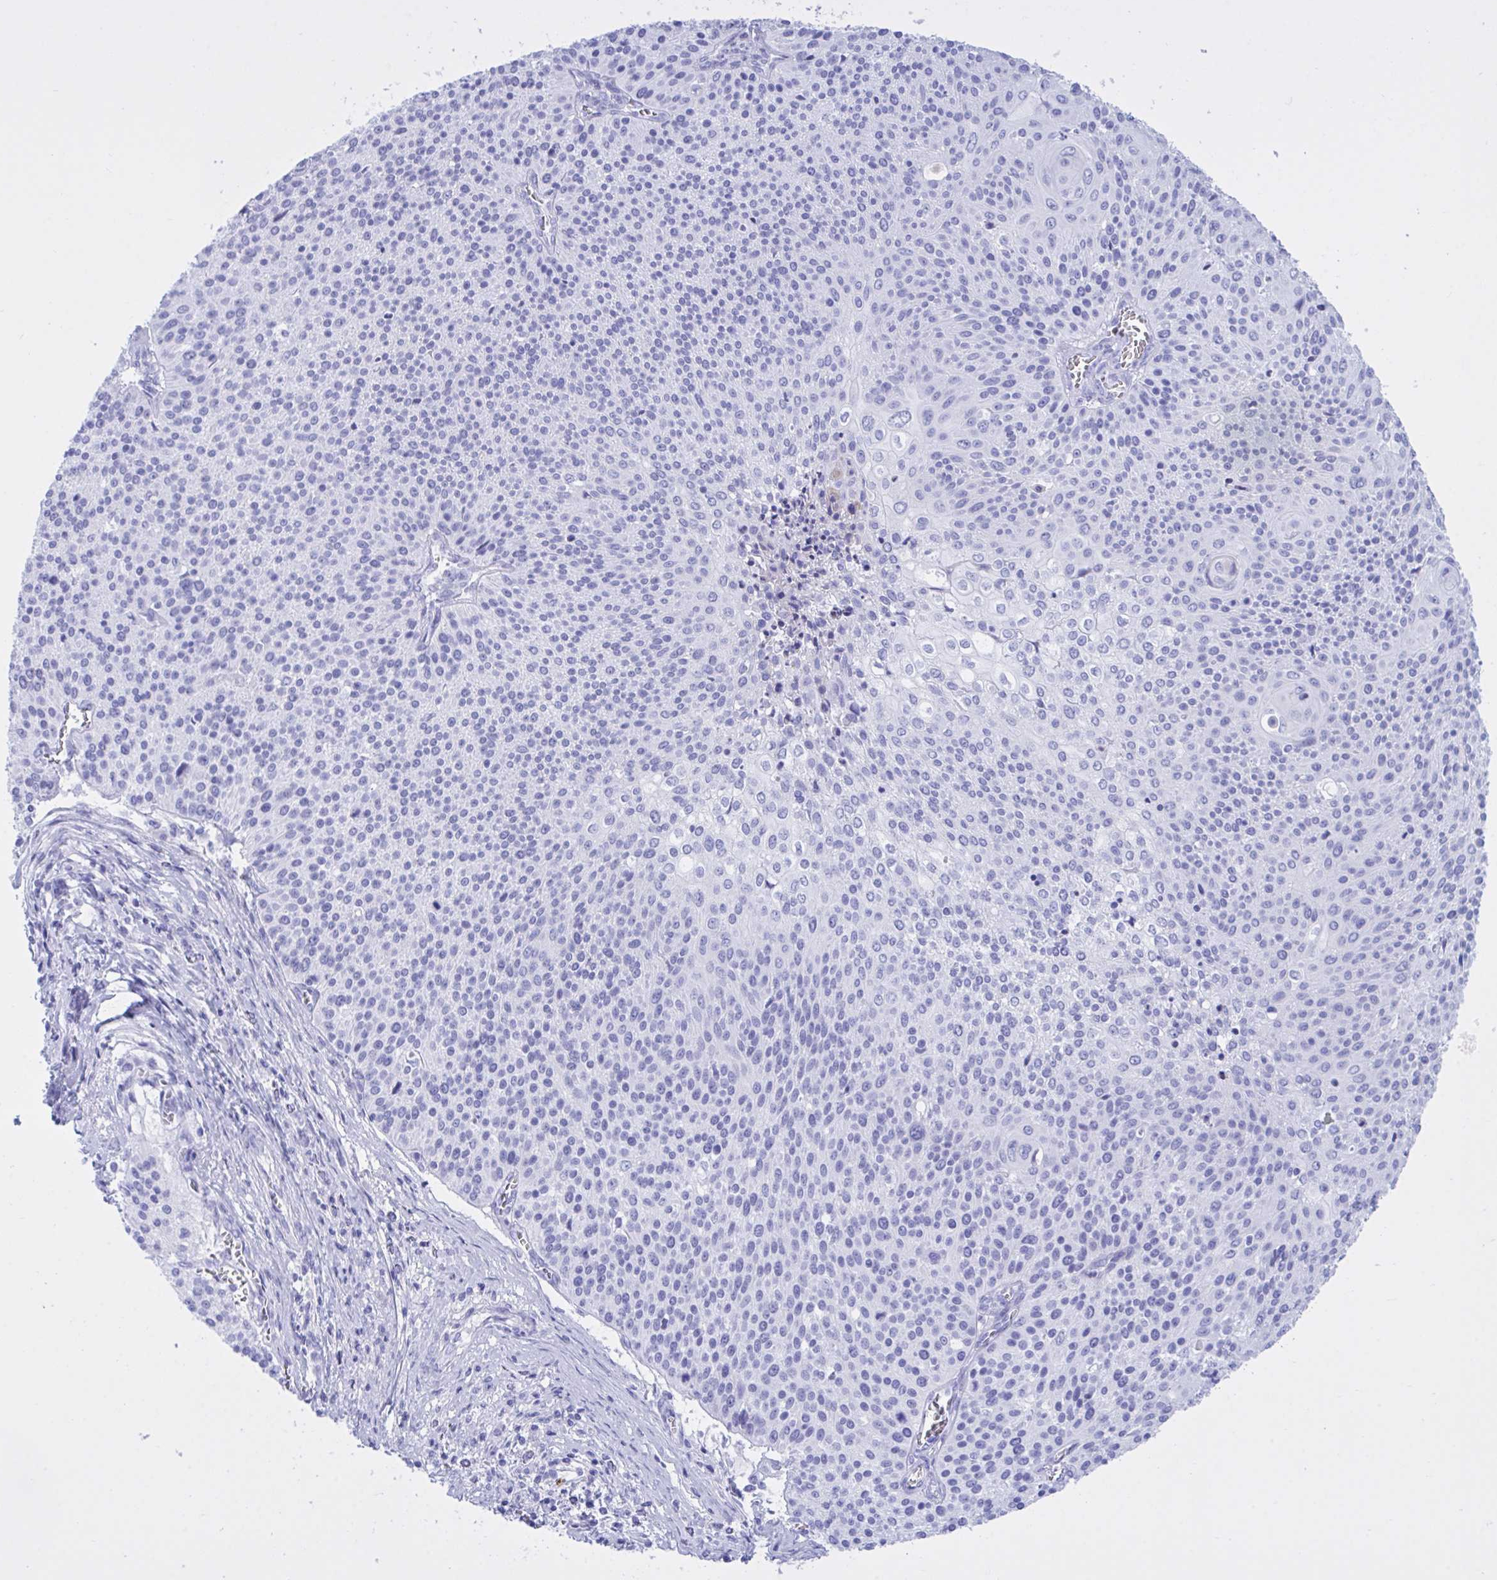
{"staining": {"intensity": "negative", "quantity": "none", "location": "none"}, "tissue": "cervical cancer", "cell_type": "Tumor cells", "image_type": "cancer", "snomed": [{"axis": "morphology", "description": "Squamous cell carcinoma, NOS"}, {"axis": "topography", "description": "Cervix"}], "caption": "Tumor cells show no significant staining in cervical cancer. The staining is performed using DAB brown chromogen with nuclei counter-stained in using hematoxylin.", "gene": "BEX5", "patient": {"sex": "female", "age": 31}}